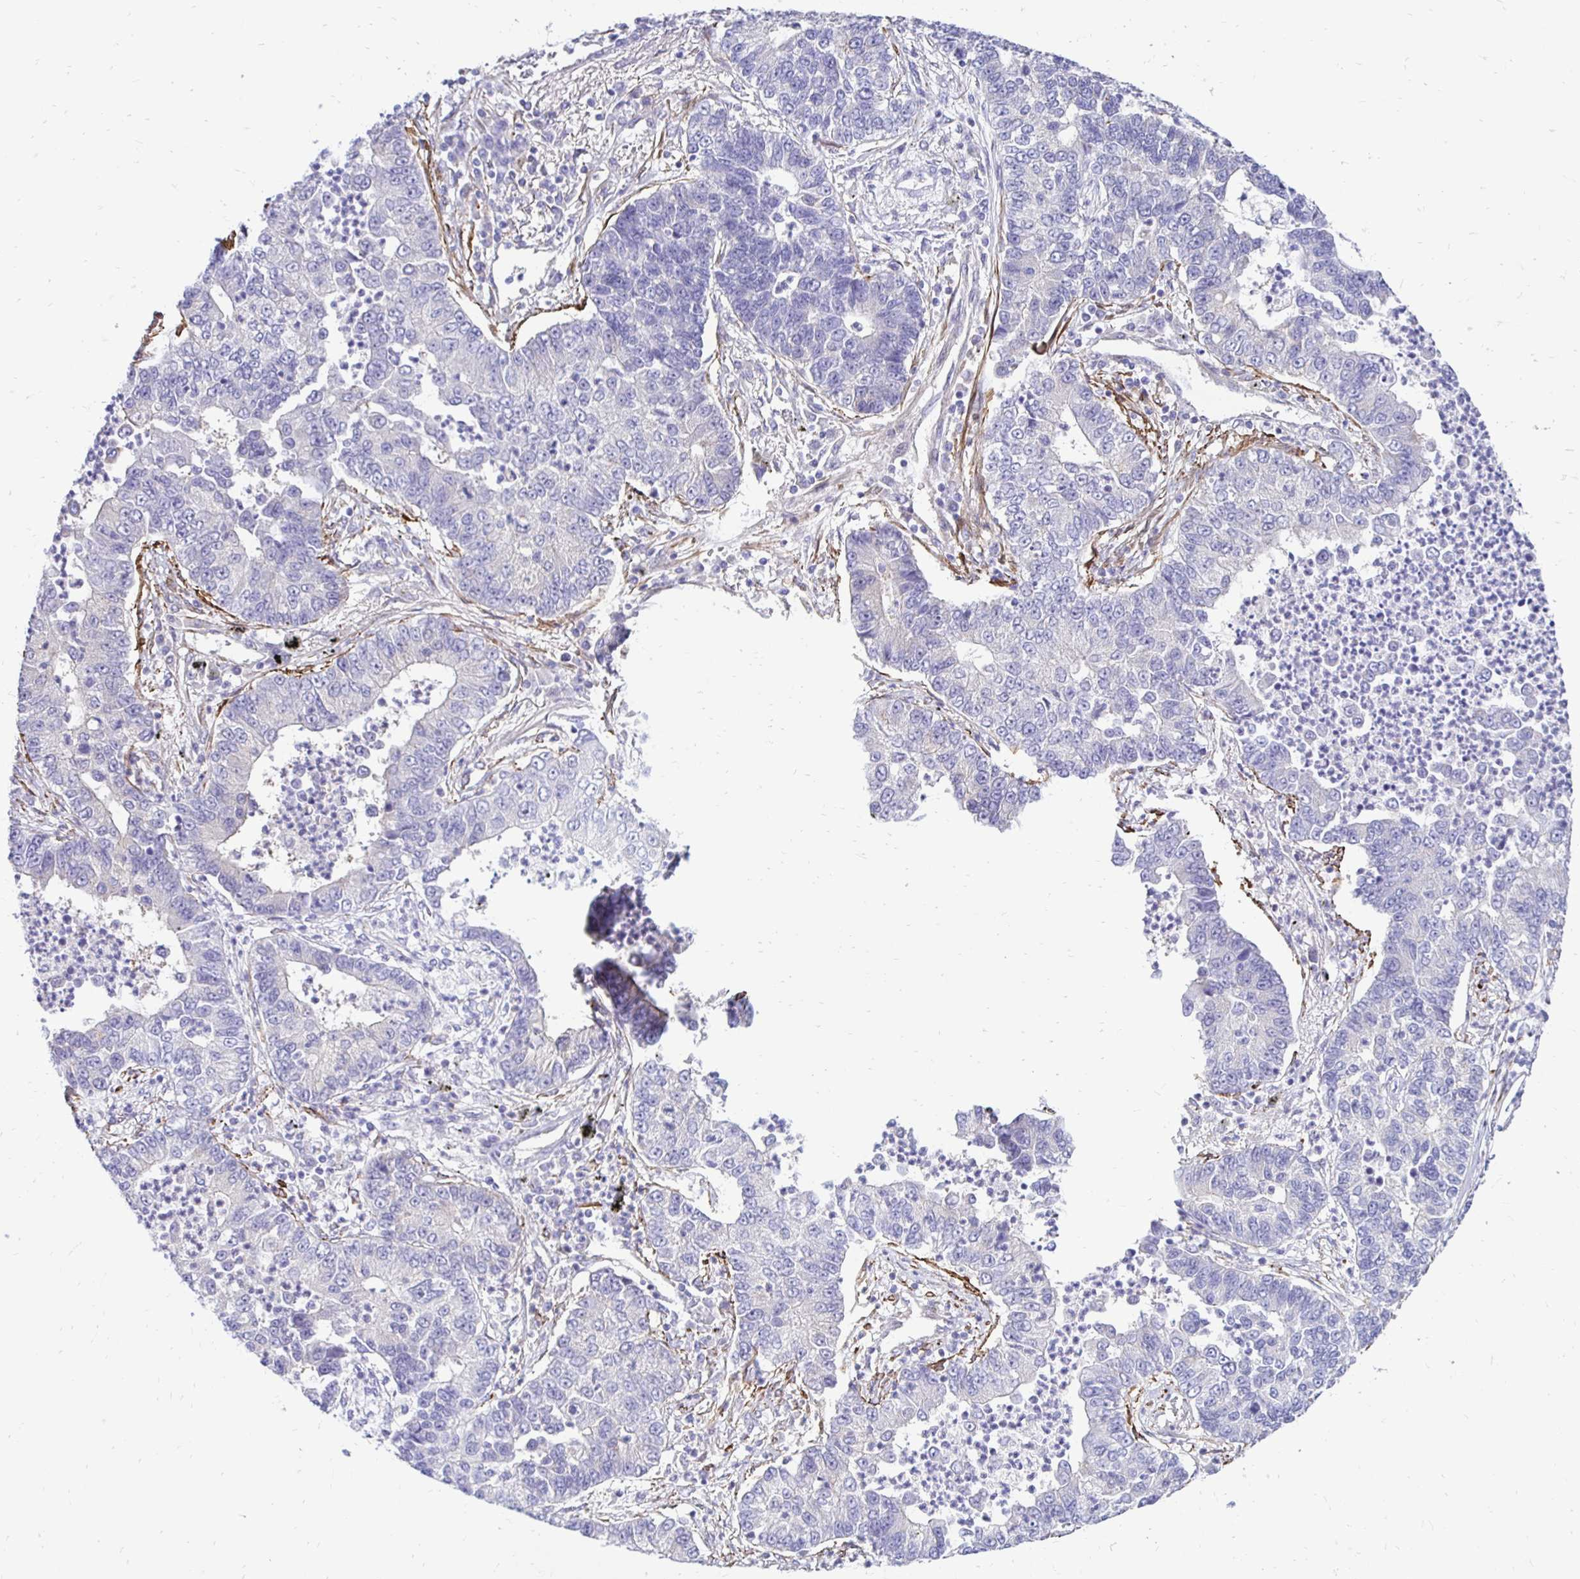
{"staining": {"intensity": "negative", "quantity": "none", "location": "none"}, "tissue": "lung cancer", "cell_type": "Tumor cells", "image_type": "cancer", "snomed": [{"axis": "morphology", "description": "Adenocarcinoma, NOS"}, {"axis": "topography", "description": "Lung"}], "caption": "The image demonstrates no staining of tumor cells in lung adenocarcinoma. (DAB (3,3'-diaminobenzidine) immunohistochemistry (IHC) visualized using brightfield microscopy, high magnification).", "gene": "CTPS1", "patient": {"sex": "female", "age": 57}}